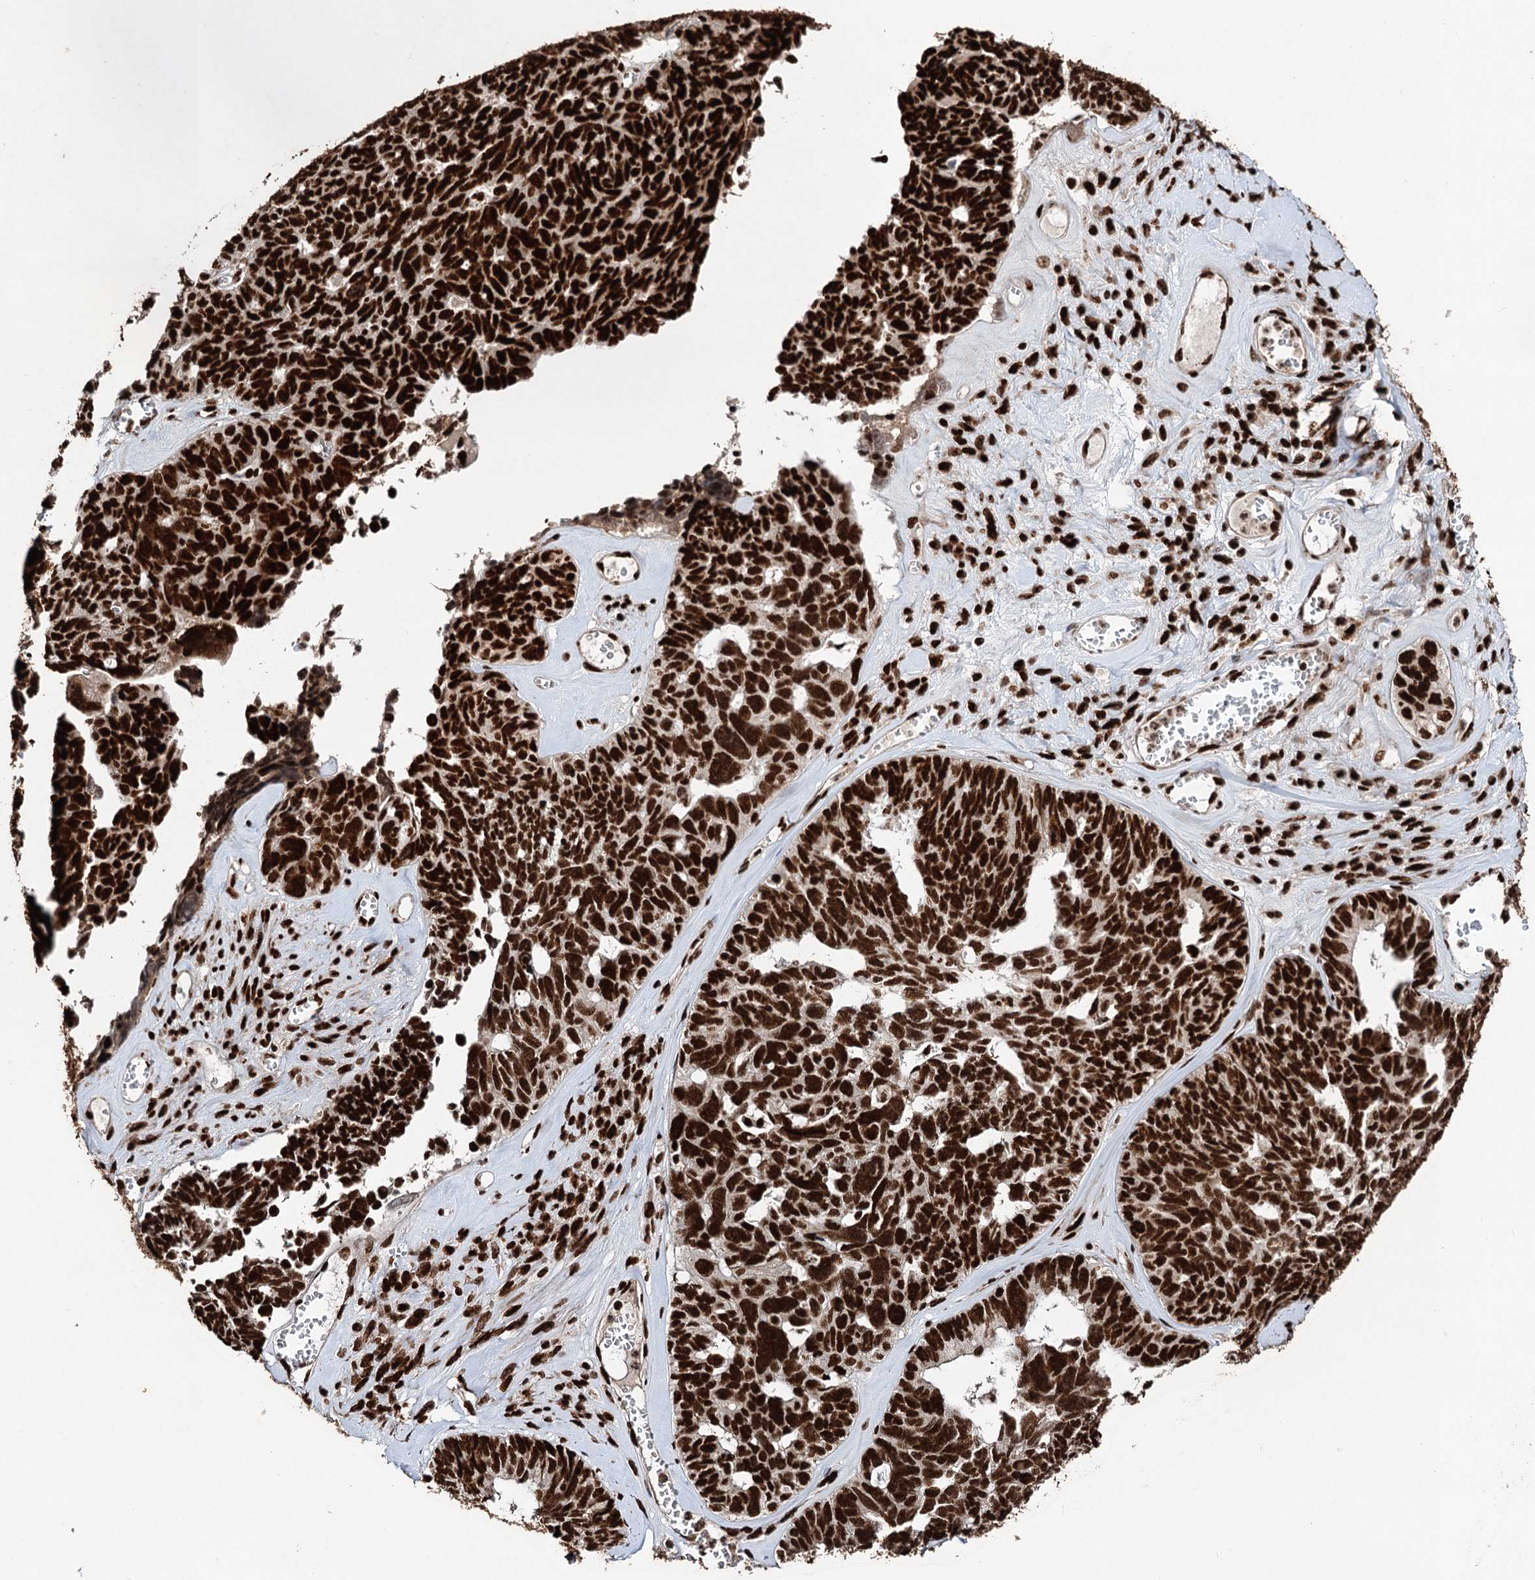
{"staining": {"intensity": "strong", "quantity": ">75%", "location": "nuclear"}, "tissue": "ovarian cancer", "cell_type": "Tumor cells", "image_type": "cancer", "snomed": [{"axis": "morphology", "description": "Cystadenocarcinoma, serous, NOS"}, {"axis": "topography", "description": "Ovary"}], "caption": "High-power microscopy captured an immunohistochemistry histopathology image of serous cystadenocarcinoma (ovarian), revealing strong nuclear expression in about >75% of tumor cells. (DAB (3,3'-diaminobenzidine) = brown stain, brightfield microscopy at high magnification).", "gene": "MATR3", "patient": {"sex": "female", "age": 79}}